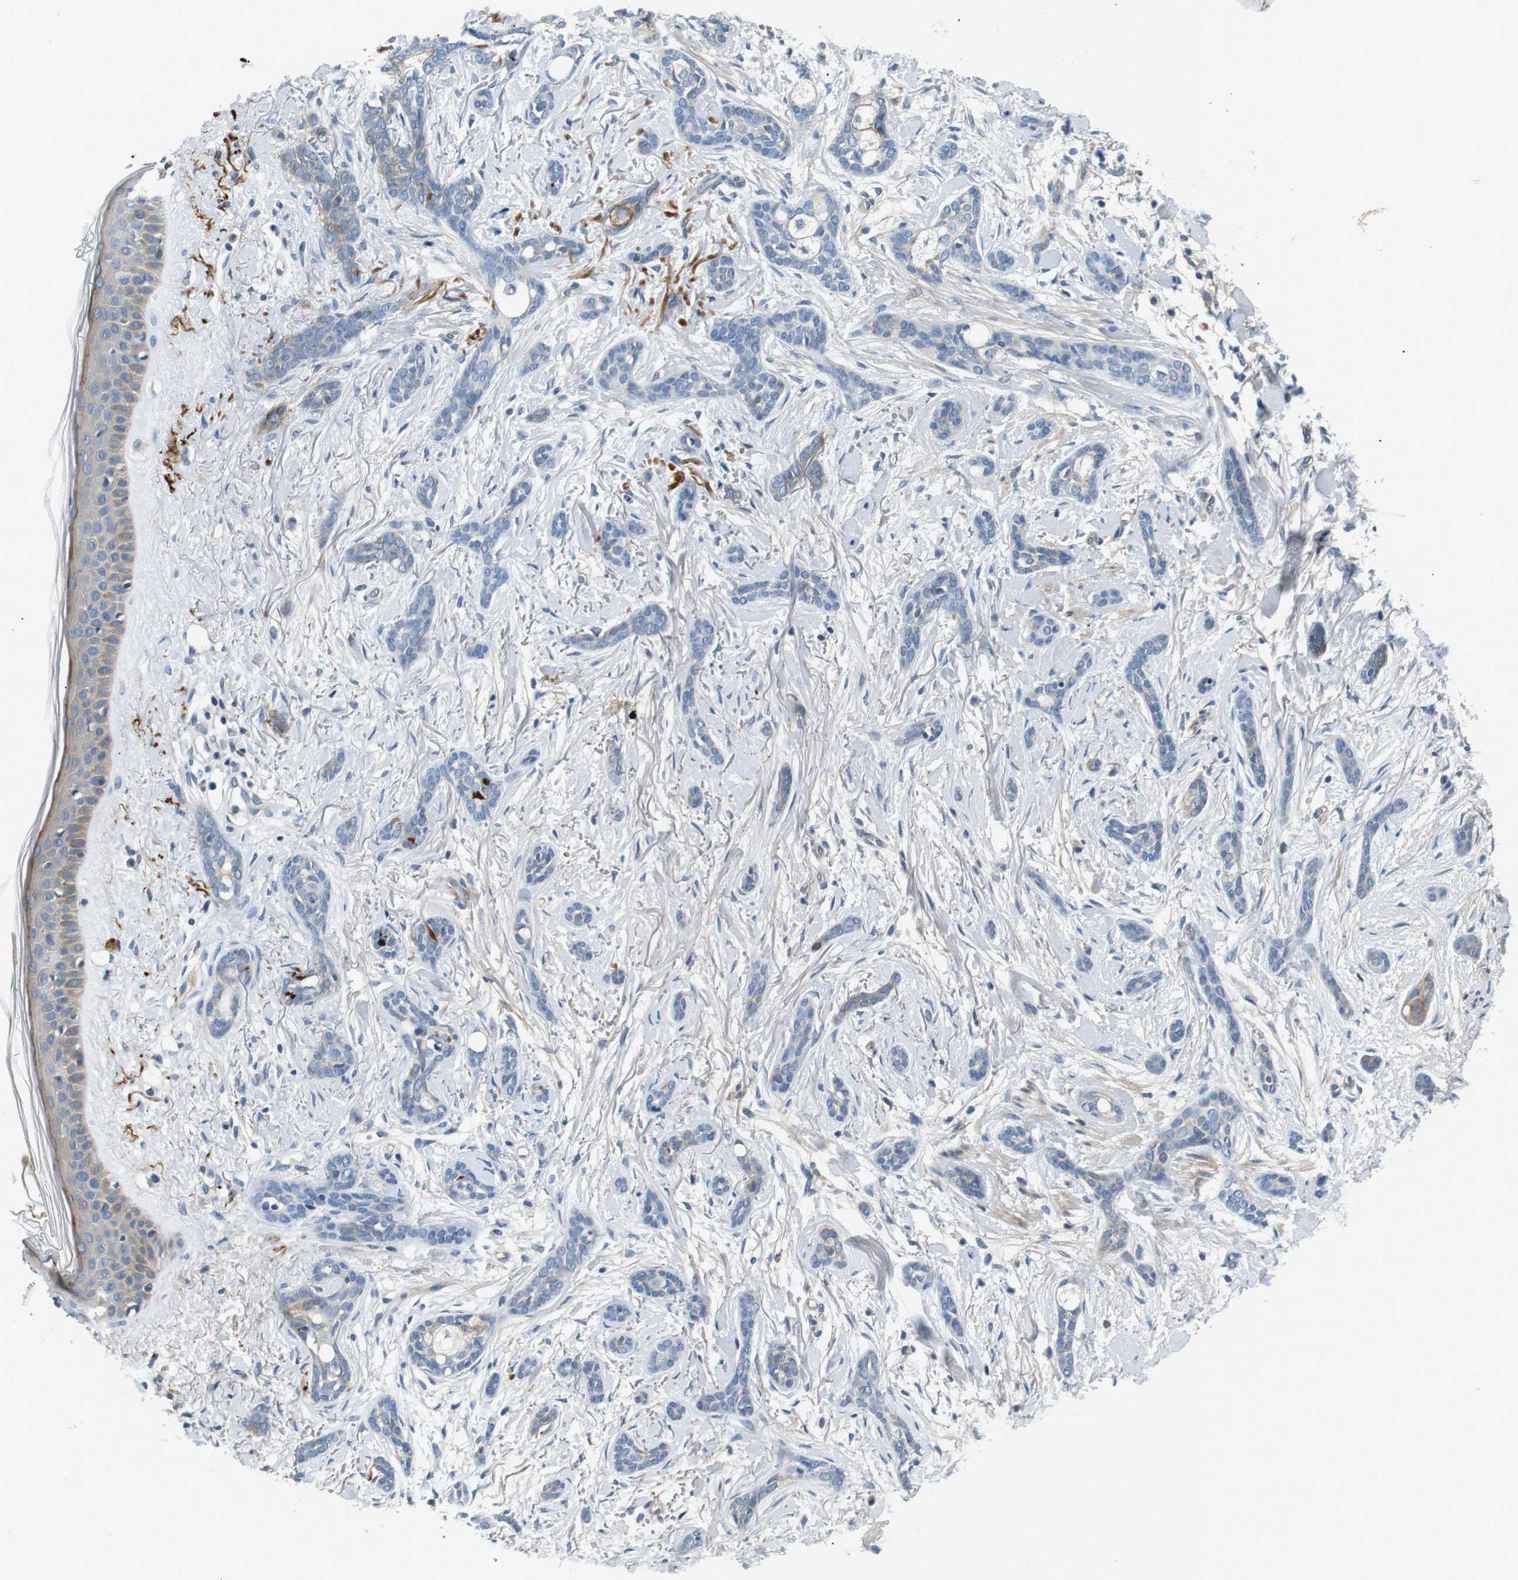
{"staining": {"intensity": "weak", "quantity": "<25%", "location": "cytoplasmic/membranous"}, "tissue": "skin cancer", "cell_type": "Tumor cells", "image_type": "cancer", "snomed": [{"axis": "morphology", "description": "Basal cell carcinoma"}, {"axis": "morphology", "description": "Adnexal tumor, benign"}, {"axis": "topography", "description": "Skin"}], "caption": "Immunohistochemistry (IHC) of human benign adnexal tumor (skin) exhibits no positivity in tumor cells. (Brightfield microscopy of DAB (3,3'-diaminobenzidine) immunohistochemistry at high magnification).", "gene": "SLC30A1", "patient": {"sex": "female", "age": 42}}